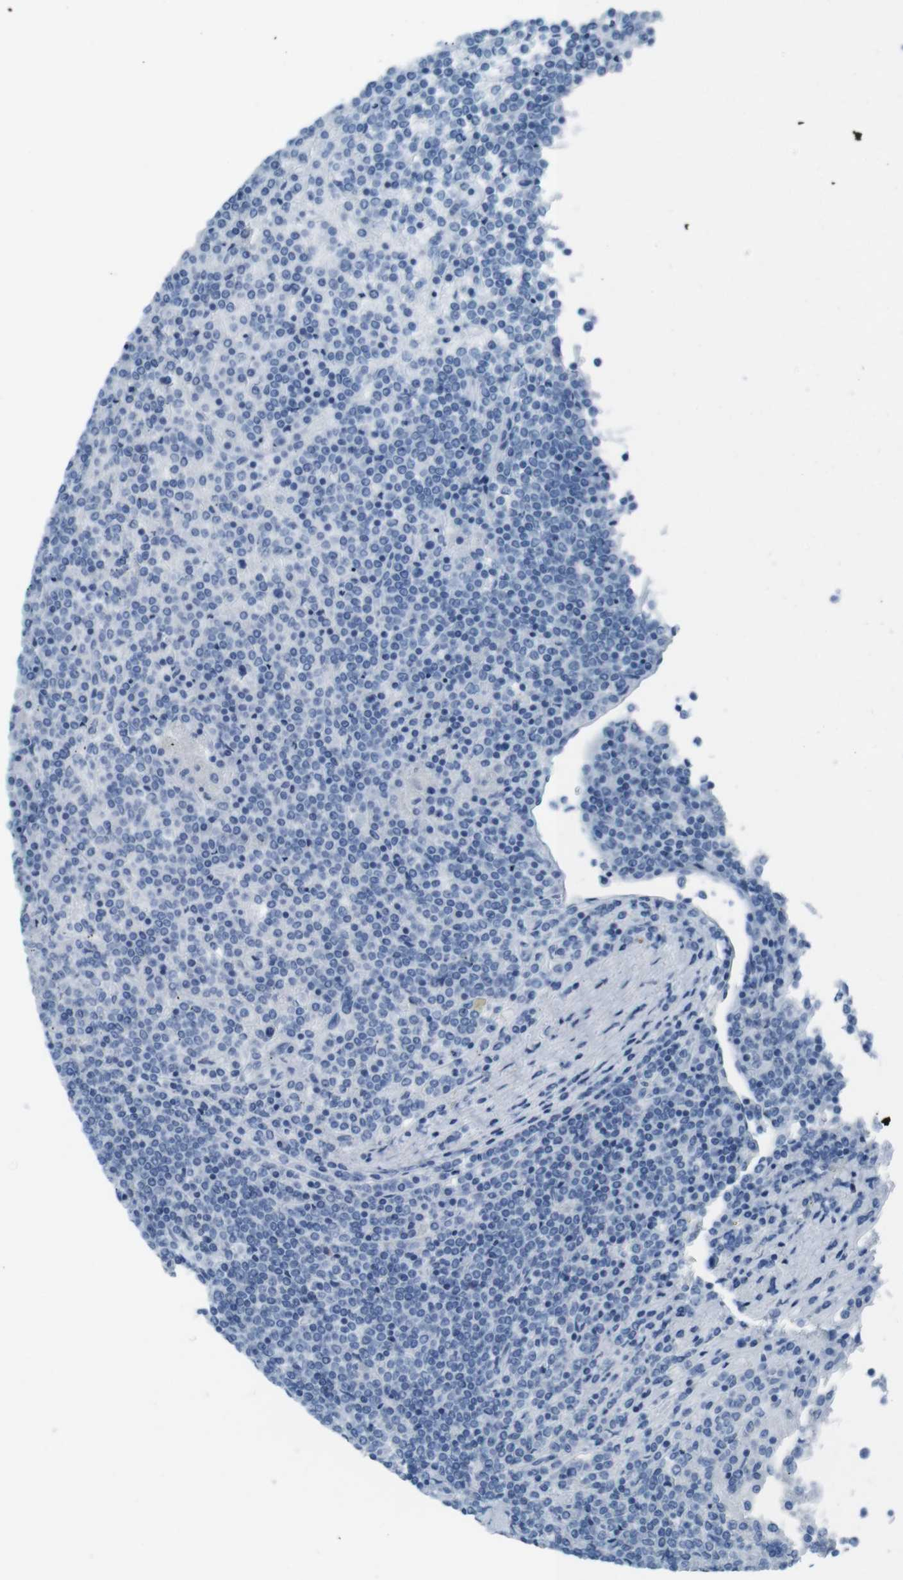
{"staining": {"intensity": "negative", "quantity": "none", "location": "none"}, "tissue": "lymphoma", "cell_type": "Tumor cells", "image_type": "cancer", "snomed": [{"axis": "morphology", "description": "Malignant lymphoma, non-Hodgkin's type, Low grade"}, {"axis": "topography", "description": "Spleen"}], "caption": "Immunohistochemistry (IHC) image of neoplastic tissue: low-grade malignant lymphoma, non-Hodgkin's type stained with DAB (3,3'-diaminobenzidine) exhibits no significant protein staining in tumor cells.", "gene": "TMEM207", "patient": {"sex": "female", "age": 19}}